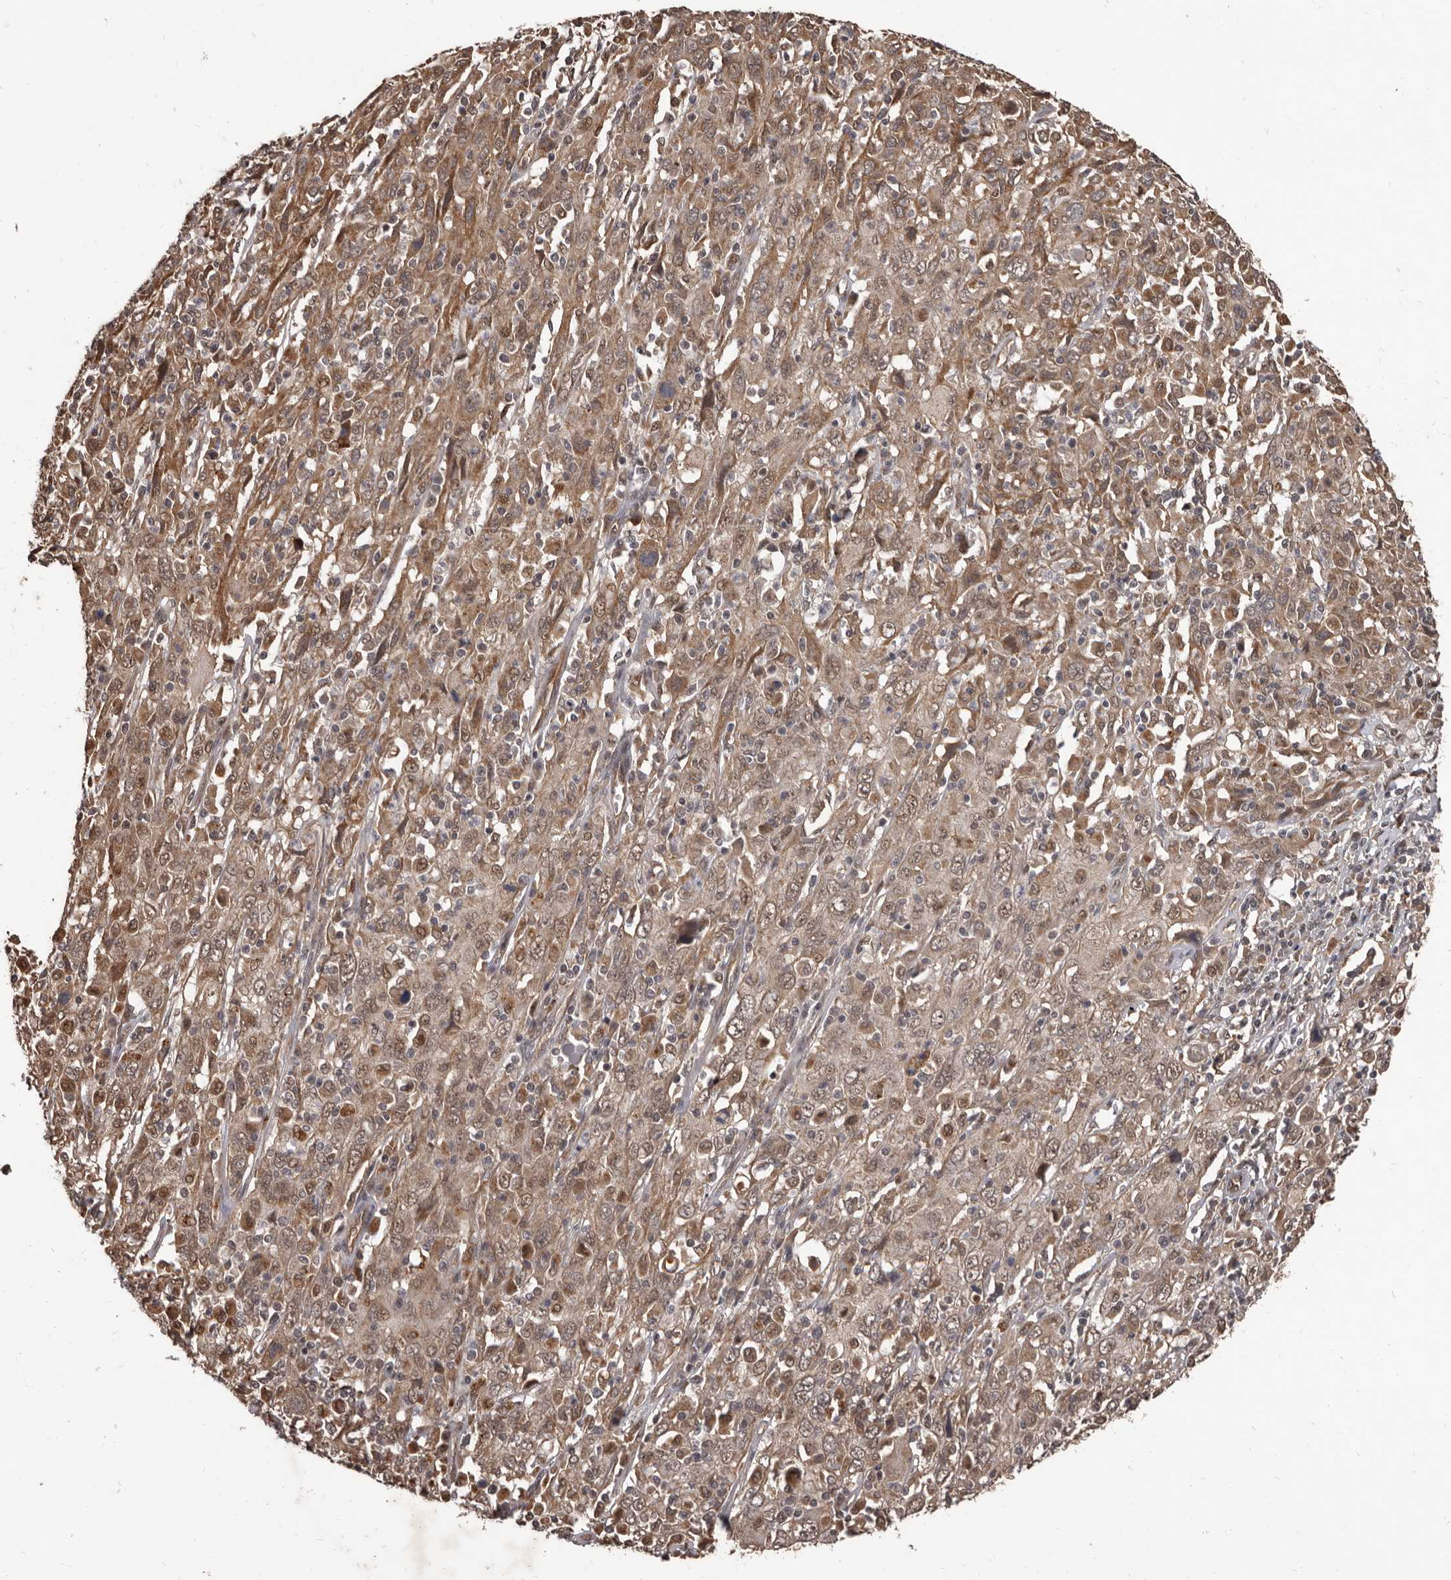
{"staining": {"intensity": "weak", "quantity": ">75%", "location": "cytoplasmic/membranous,nuclear"}, "tissue": "cervical cancer", "cell_type": "Tumor cells", "image_type": "cancer", "snomed": [{"axis": "morphology", "description": "Squamous cell carcinoma, NOS"}, {"axis": "topography", "description": "Cervix"}], "caption": "IHC staining of cervical squamous cell carcinoma, which shows low levels of weak cytoplasmic/membranous and nuclear expression in approximately >75% of tumor cells indicating weak cytoplasmic/membranous and nuclear protein positivity. The staining was performed using DAB (brown) for protein detection and nuclei were counterstained in hematoxylin (blue).", "gene": "AHR", "patient": {"sex": "female", "age": 46}}